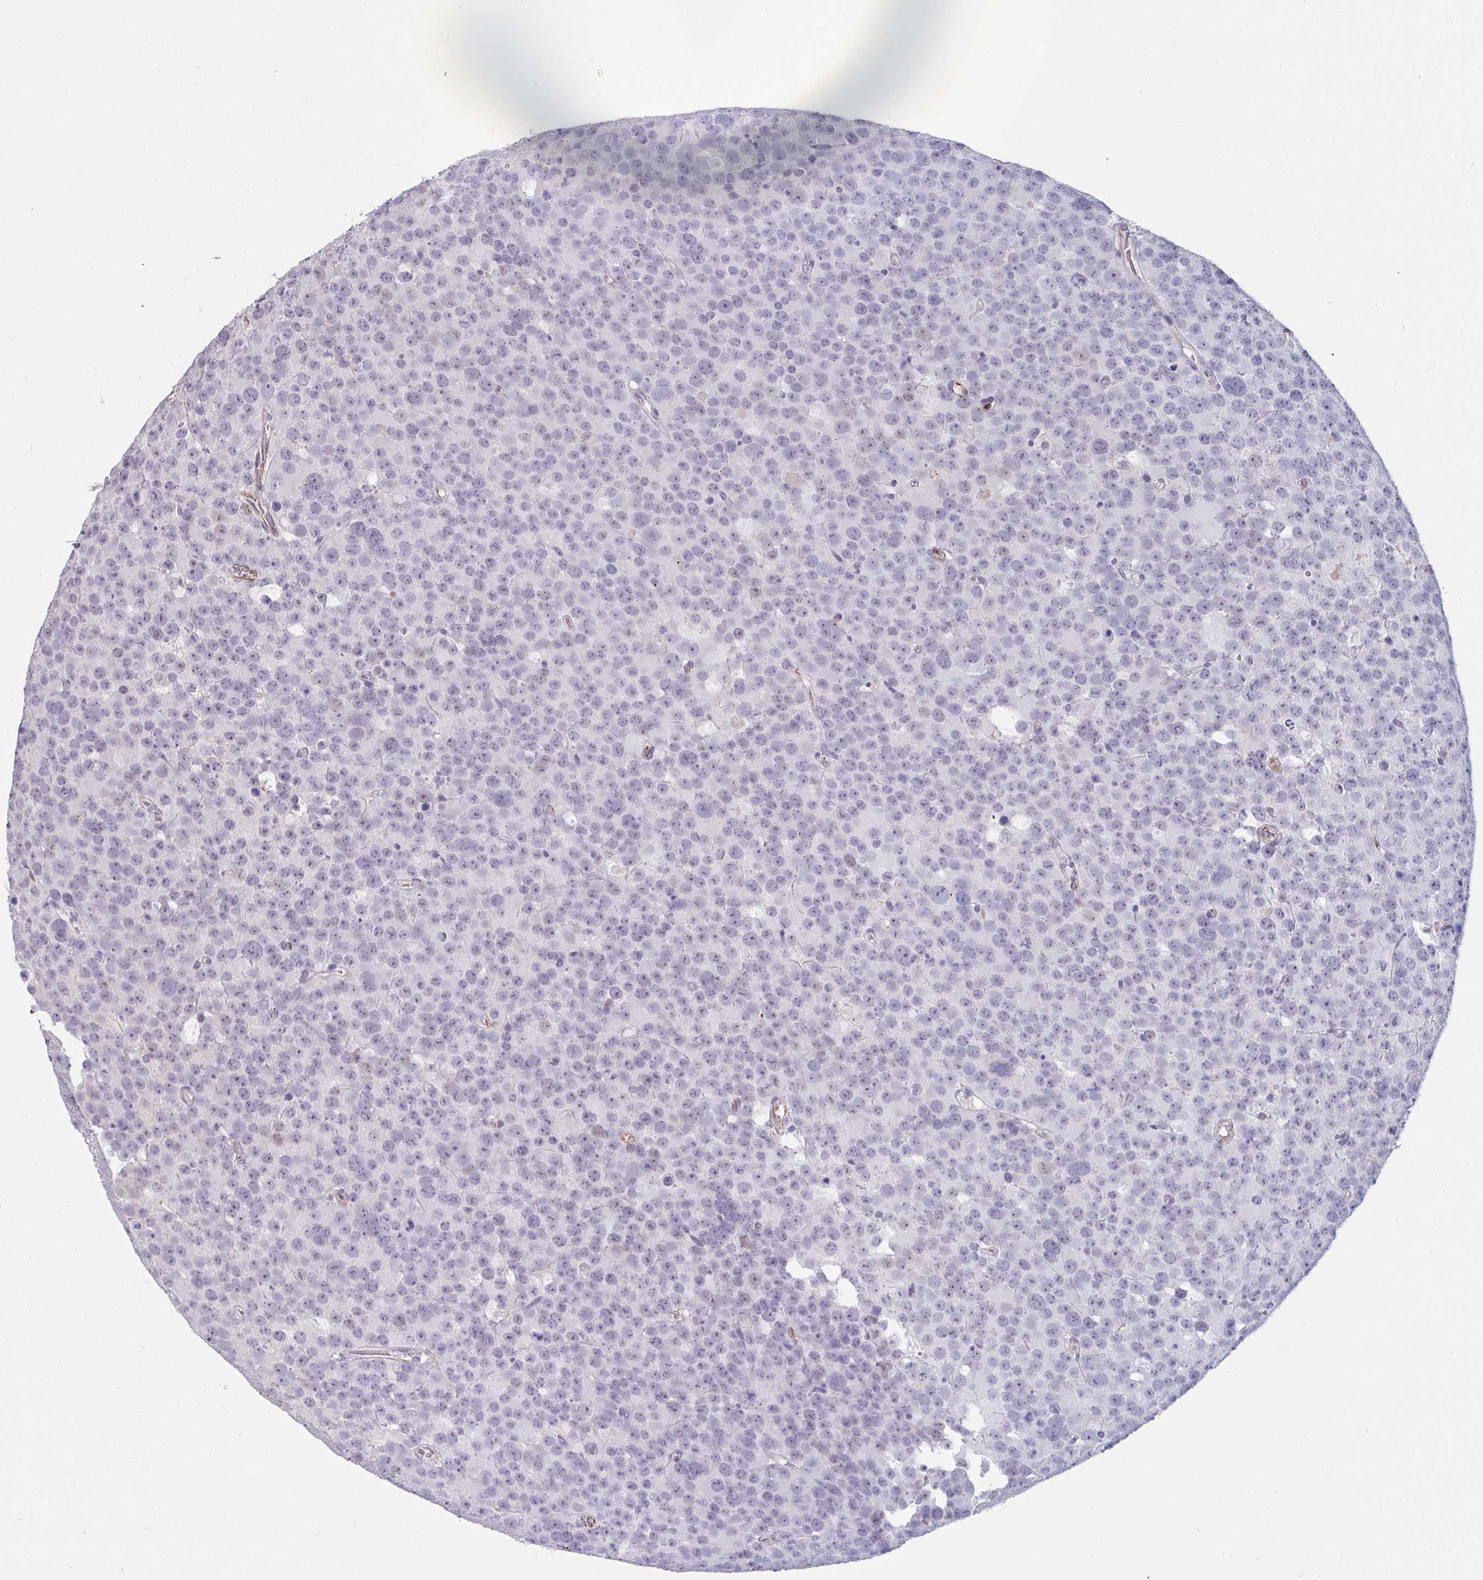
{"staining": {"intensity": "negative", "quantity": "none", "location": "none"}, "tissue": "testis cancer", "cell_type": "Tumor cells", "image_type": "cancer", "snomed": [{"axis": "morphology", "description": "Seminoma, NOS"}, {"axis": "topography", "description": "Testis"}], "caption": "This histopathology image is of testis seminoma stained with IHC to label a protein in brown with the nuclei are counter-stained blue. There is no expression in tumor cells.", "gene": "EYA3", "patient": {"sex": "male", "age": 71}}